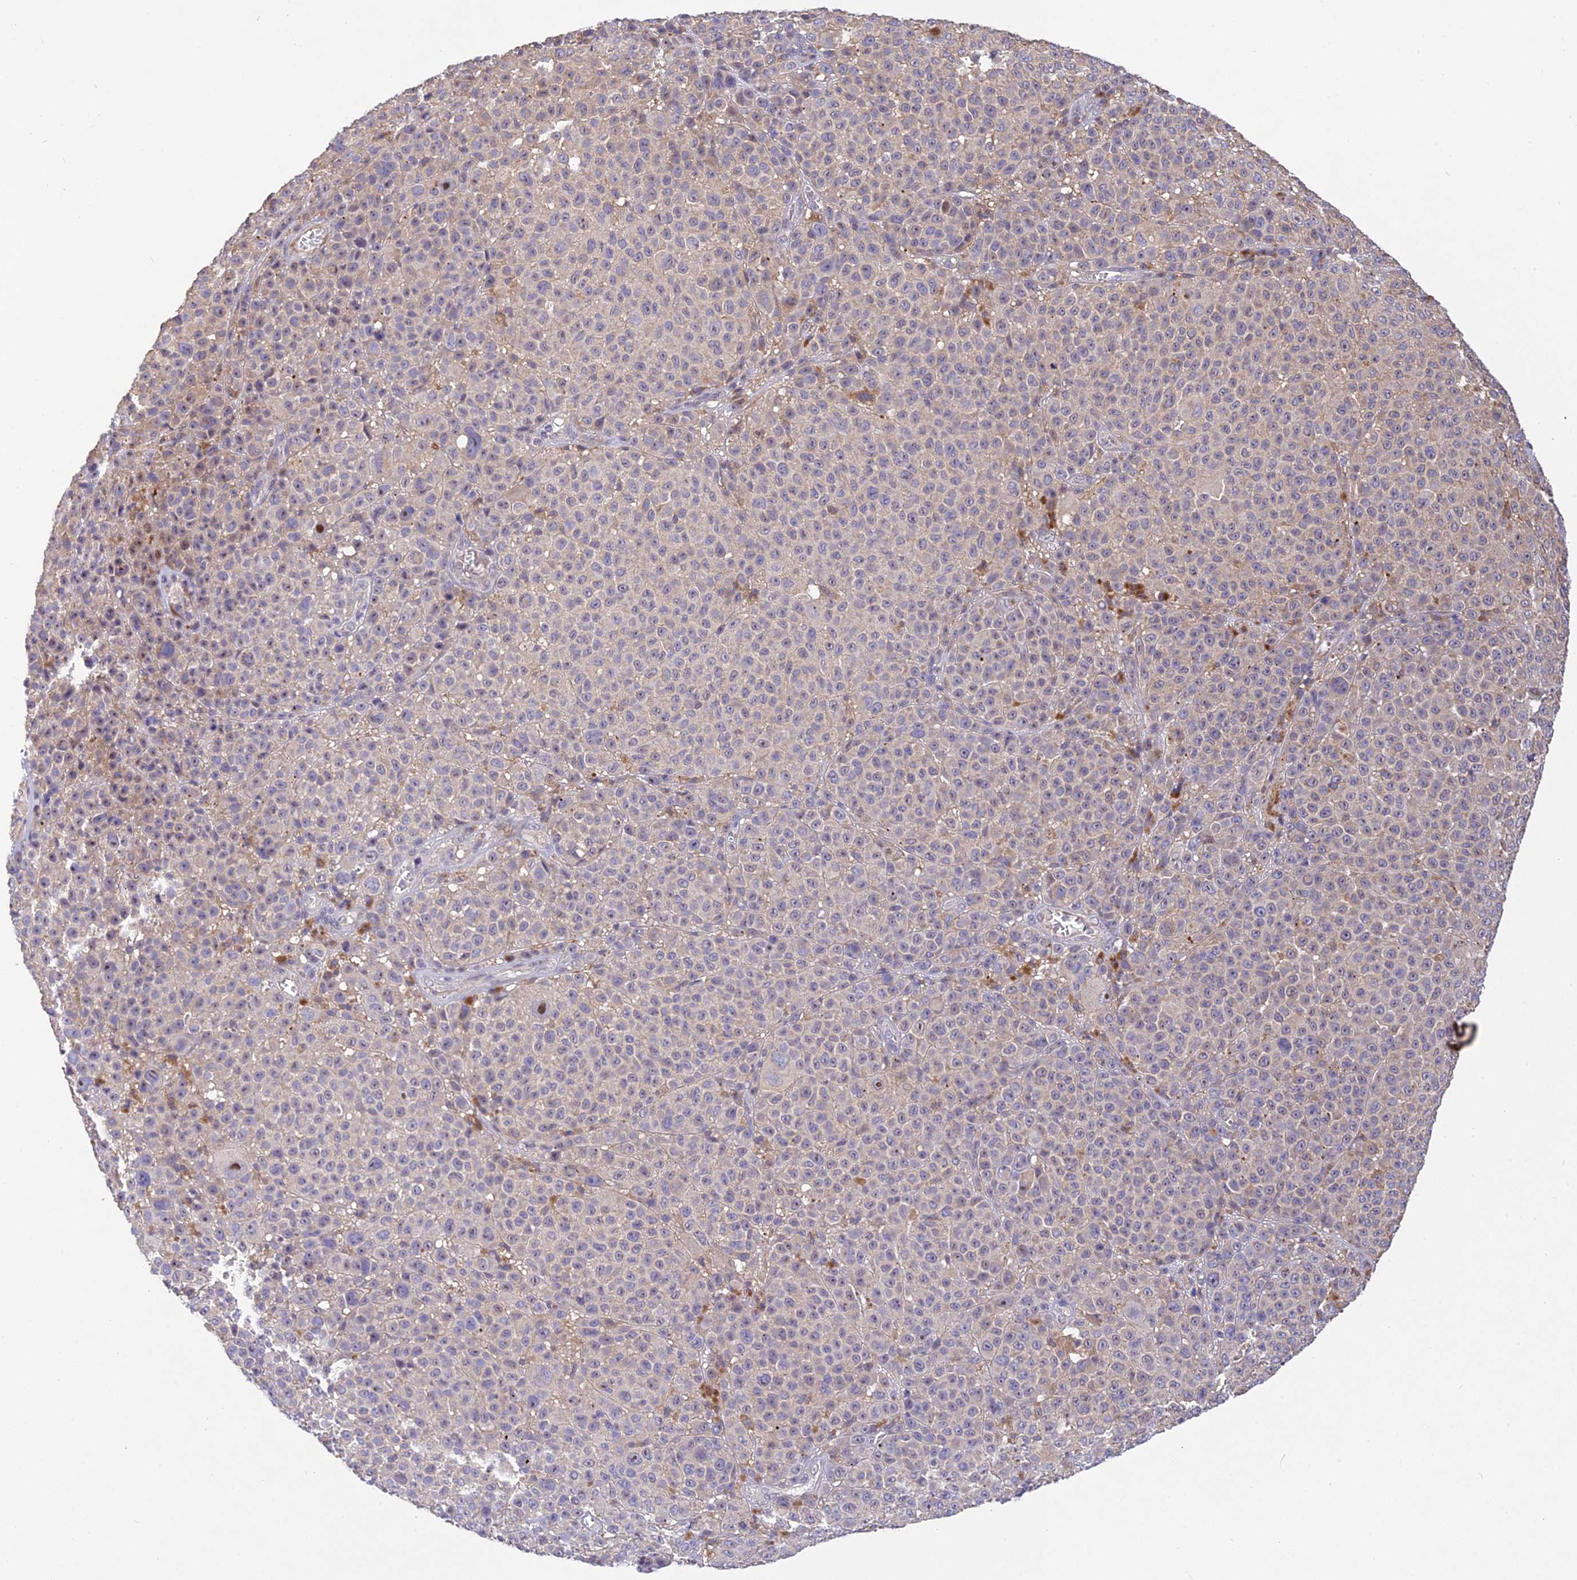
{"staining": {"intensity": "negative", "quantity": "none", "location": "none"}, "tissue": "melanoma", "cell_type": "Tumor cells", "image_type": "cancer", "snomed": [{"axis": "morphology", "description": "Malignant melanoma, NOS"}, {"axis": "topography", "description": "Skin"}], "caption": "Immunohistochemical staining of human malignant melanoma shows no significant staining in tumor cells.", "gene": "DENND5B", "patient": {"sex": "female", "age": 94}}